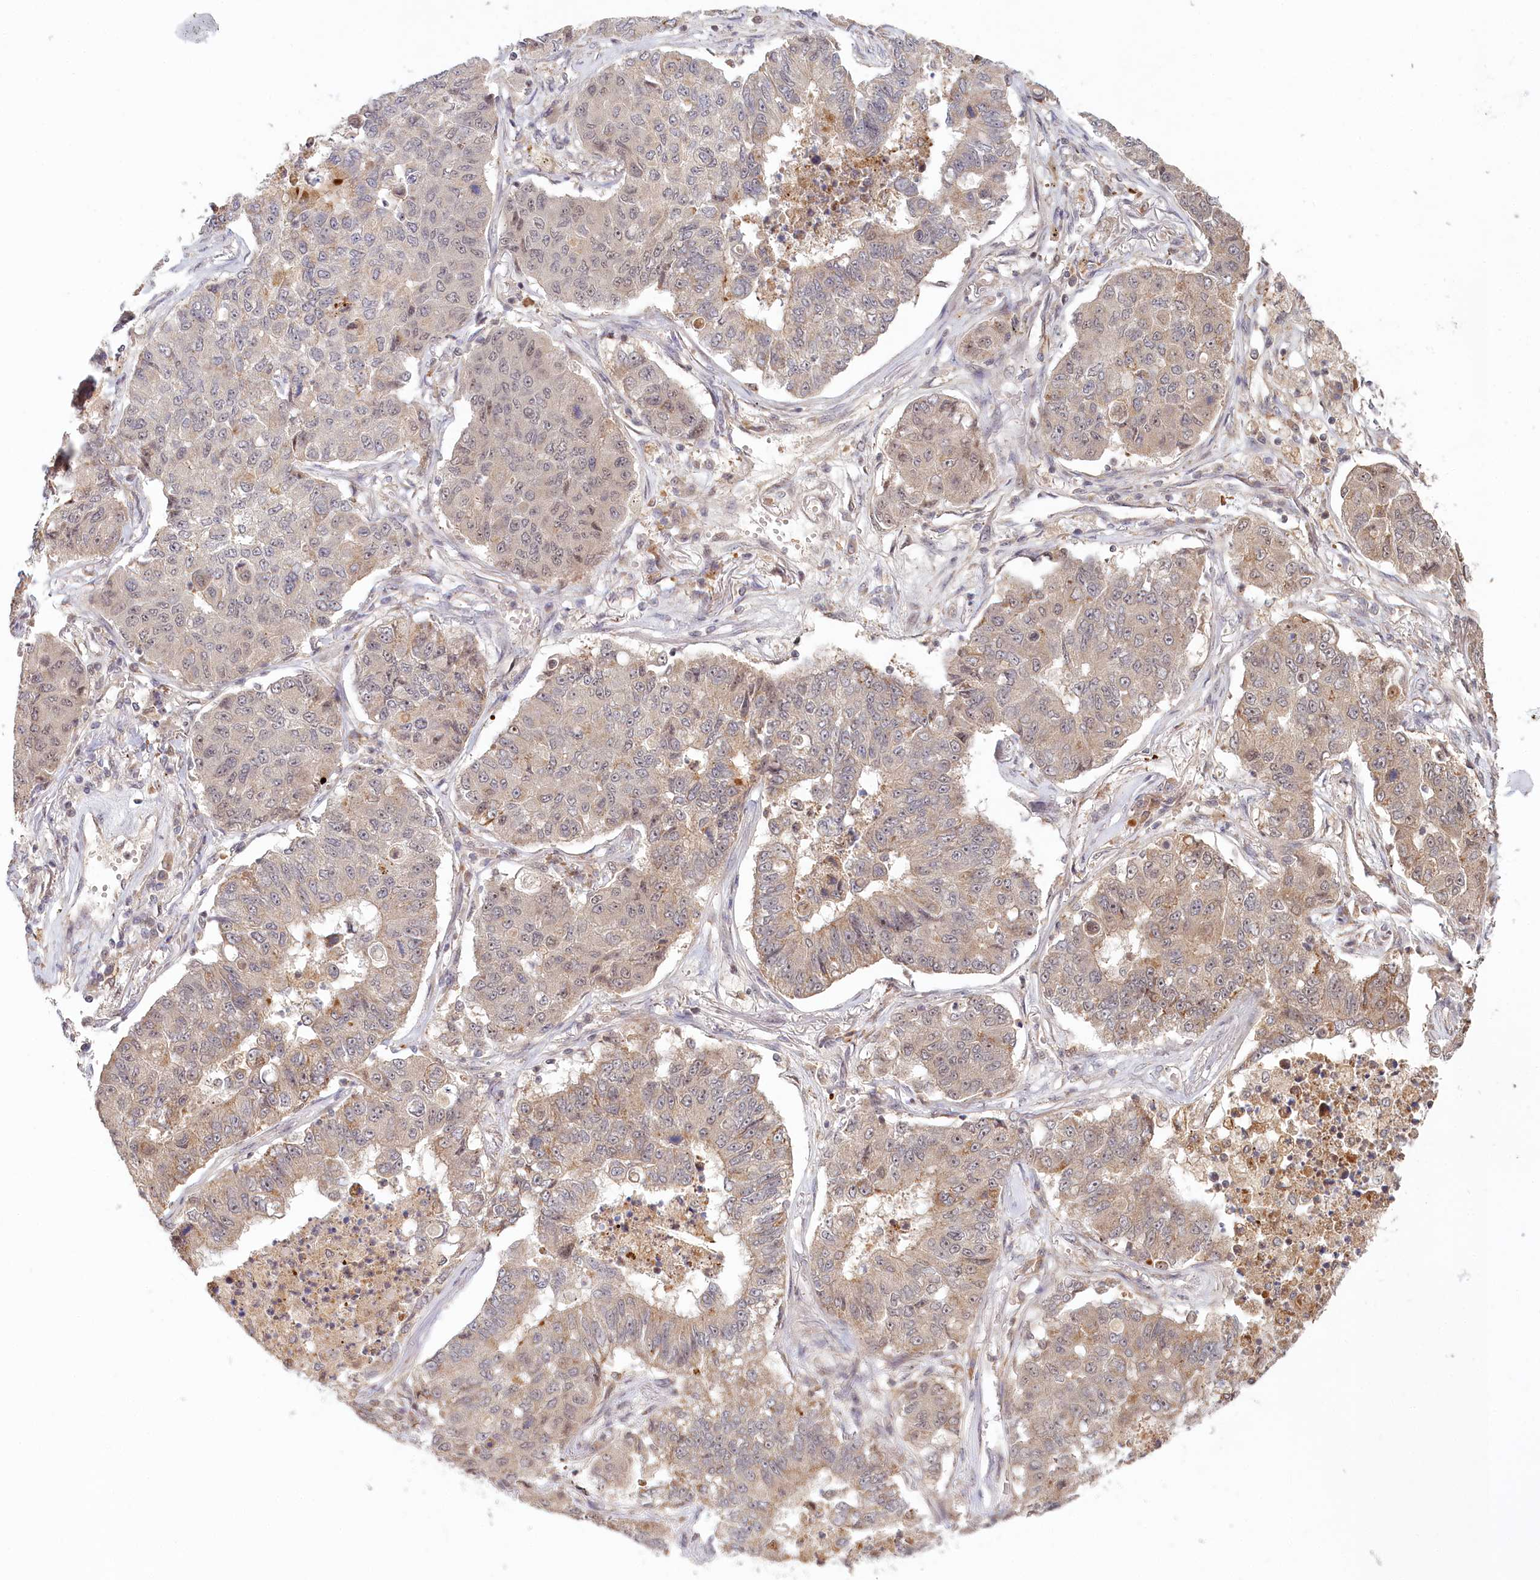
{"staining": {"intensity": "moderate", "quantity": "<25%", "location": "cytoplasmic/membranous,nuclear"}, "tissue": "lung cancer", "cell_type": "Tumor cells", "image_type": "cancer", "snomed": [{"axis": "morphology", "description": "Squamous cell carcinoma, NOS"}, {"axis": "topography", "description": "Lung"}], "caption": "This is a micrograph of IHC staining of lung squamous cell carcinoma, which shows moderate positivity in the cytoplasmic/membranous and nuclear of tumor cells.", "gene": "WAPL", "patient": {"sex": "male", "age": 74}}